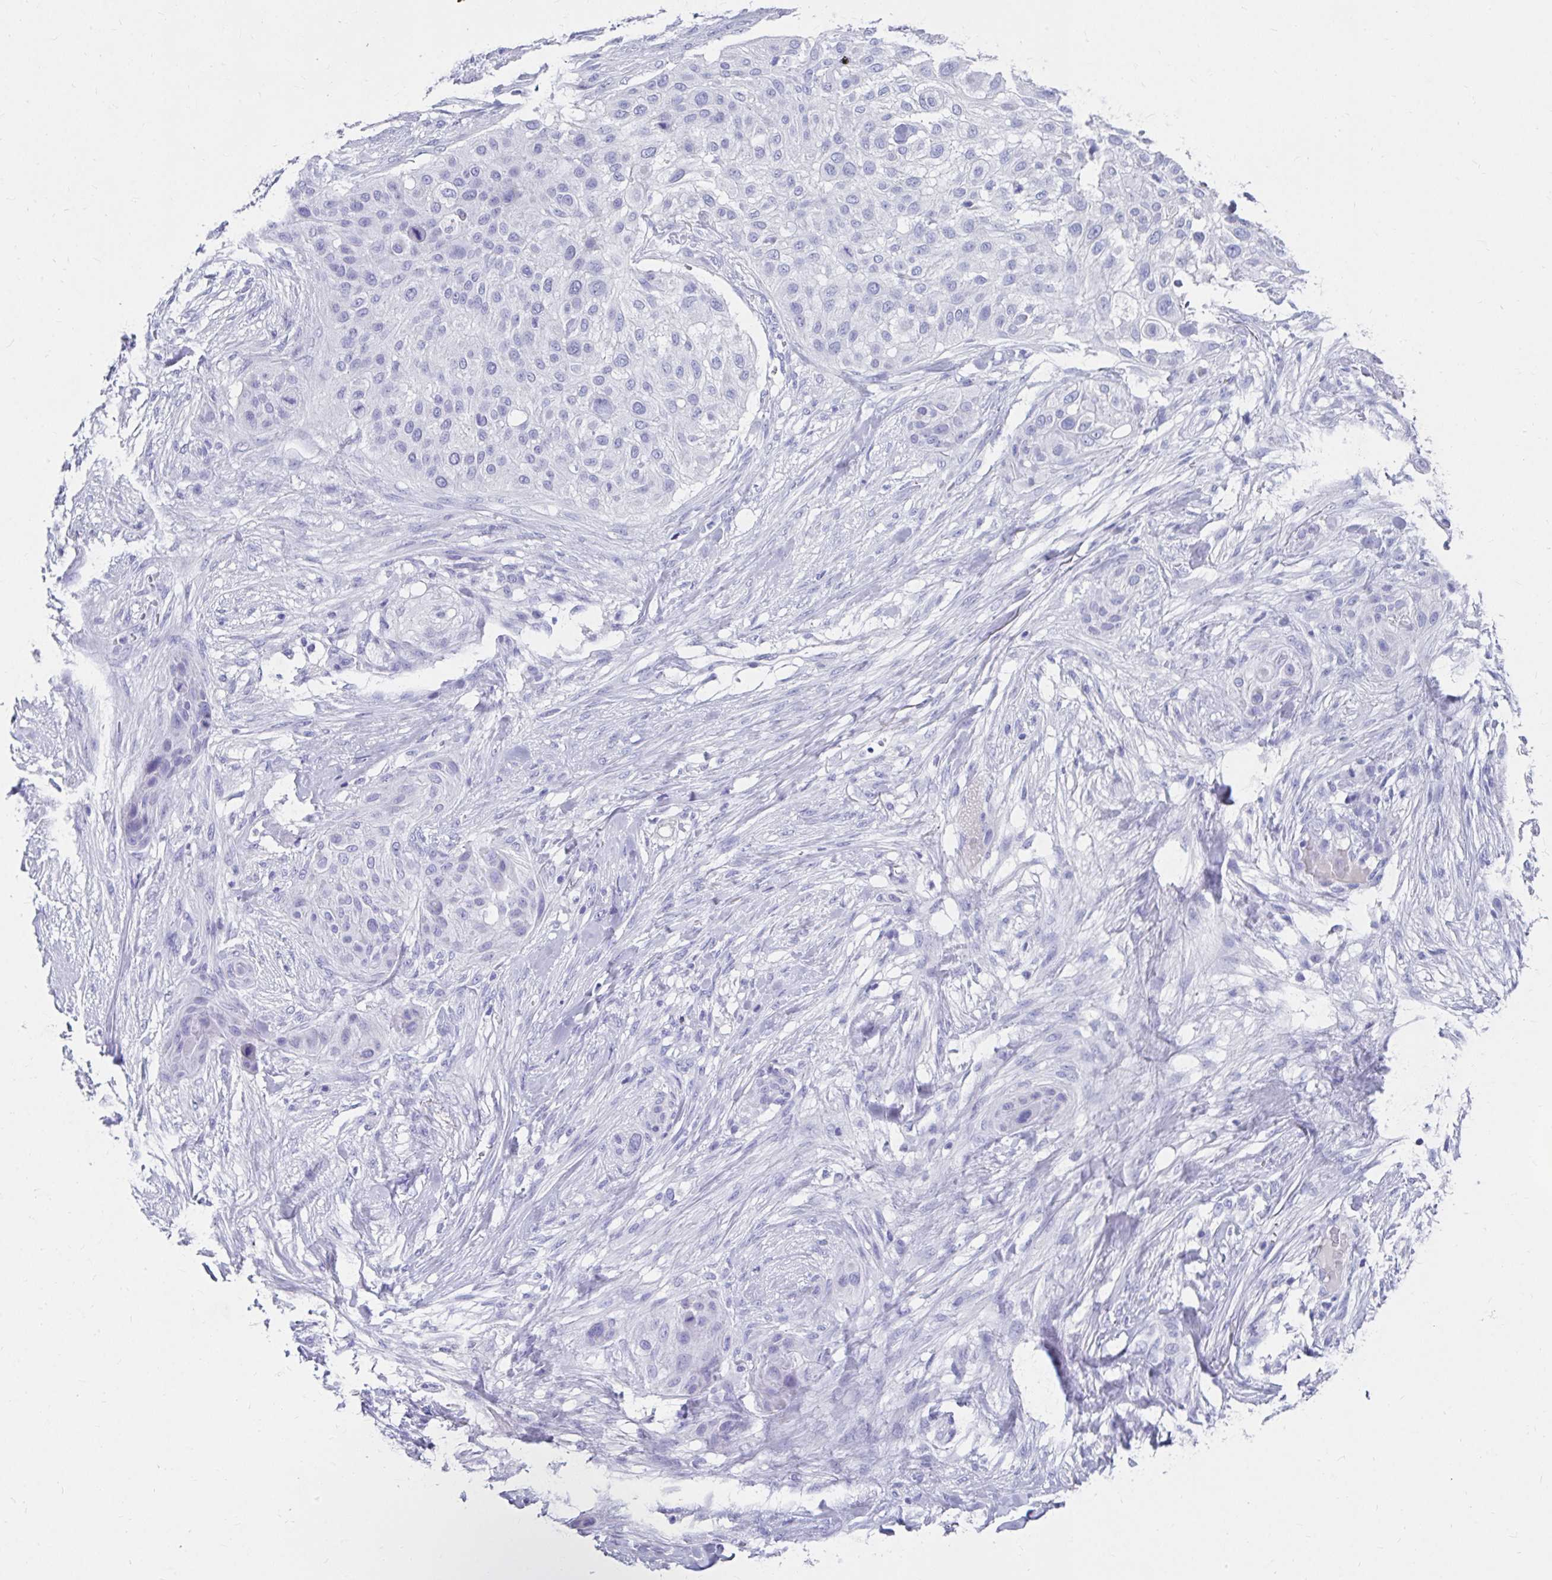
{"staining": {"intensity": "negative", "quantity": "none", "location": "none"}, "tissue": "skin cancer", "cell_type": "Tumor cells", "image_type": "cancer", "snomed": [{"axis": "morphology", "description": "Squamous cell carcinoma, NOS"}, {"axis": "topography", "description": "Skin"}], "caption": "IHC image of neoplastic tissue: human skin cancer (squamous cell carcinoma) stained with DAB (3,3'-diaminobenzidine) demonstrates no significant protein expression in tumor cells.", "gene": "DPEP3", "patient": {"sex": "female", "age": 87}}